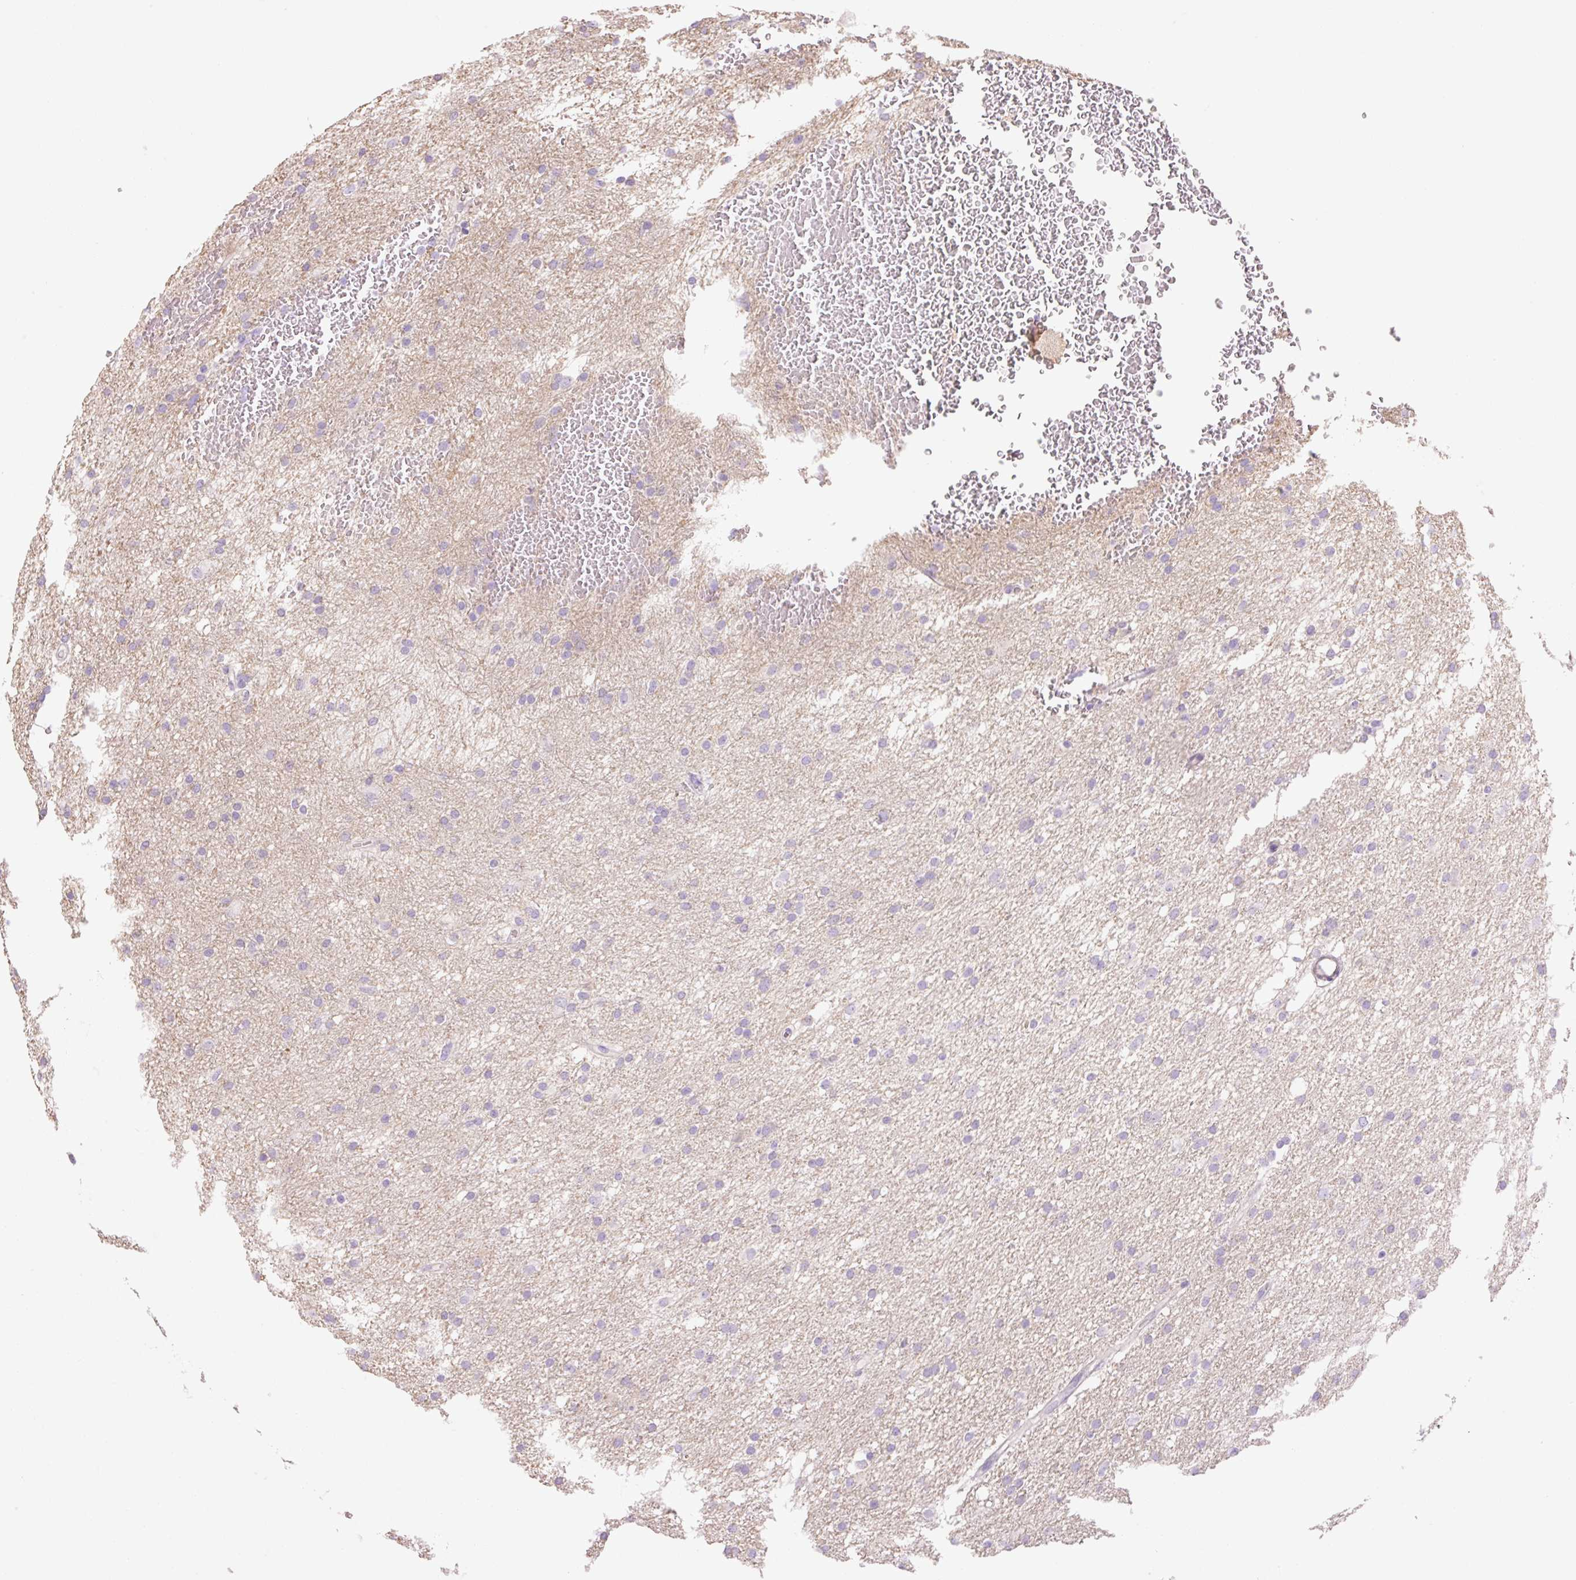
{"staining": {"intensity": "negative", "quantity": "none", "location": "none"}, "tissue": "glioma", "cell_type": "Tumor cells", "image_type": "cancer", "snomed": [{"axis": "morphology", "description": "Glioma, malignant, High grade"}, {"axis": "topography", "description": "Cerebral cortex"}], "caption": "Protein analysis of glioma shows no significant expression in tumor cells.", "gene": "GRID2", "patient": {"sex": "female", "age": 36}}